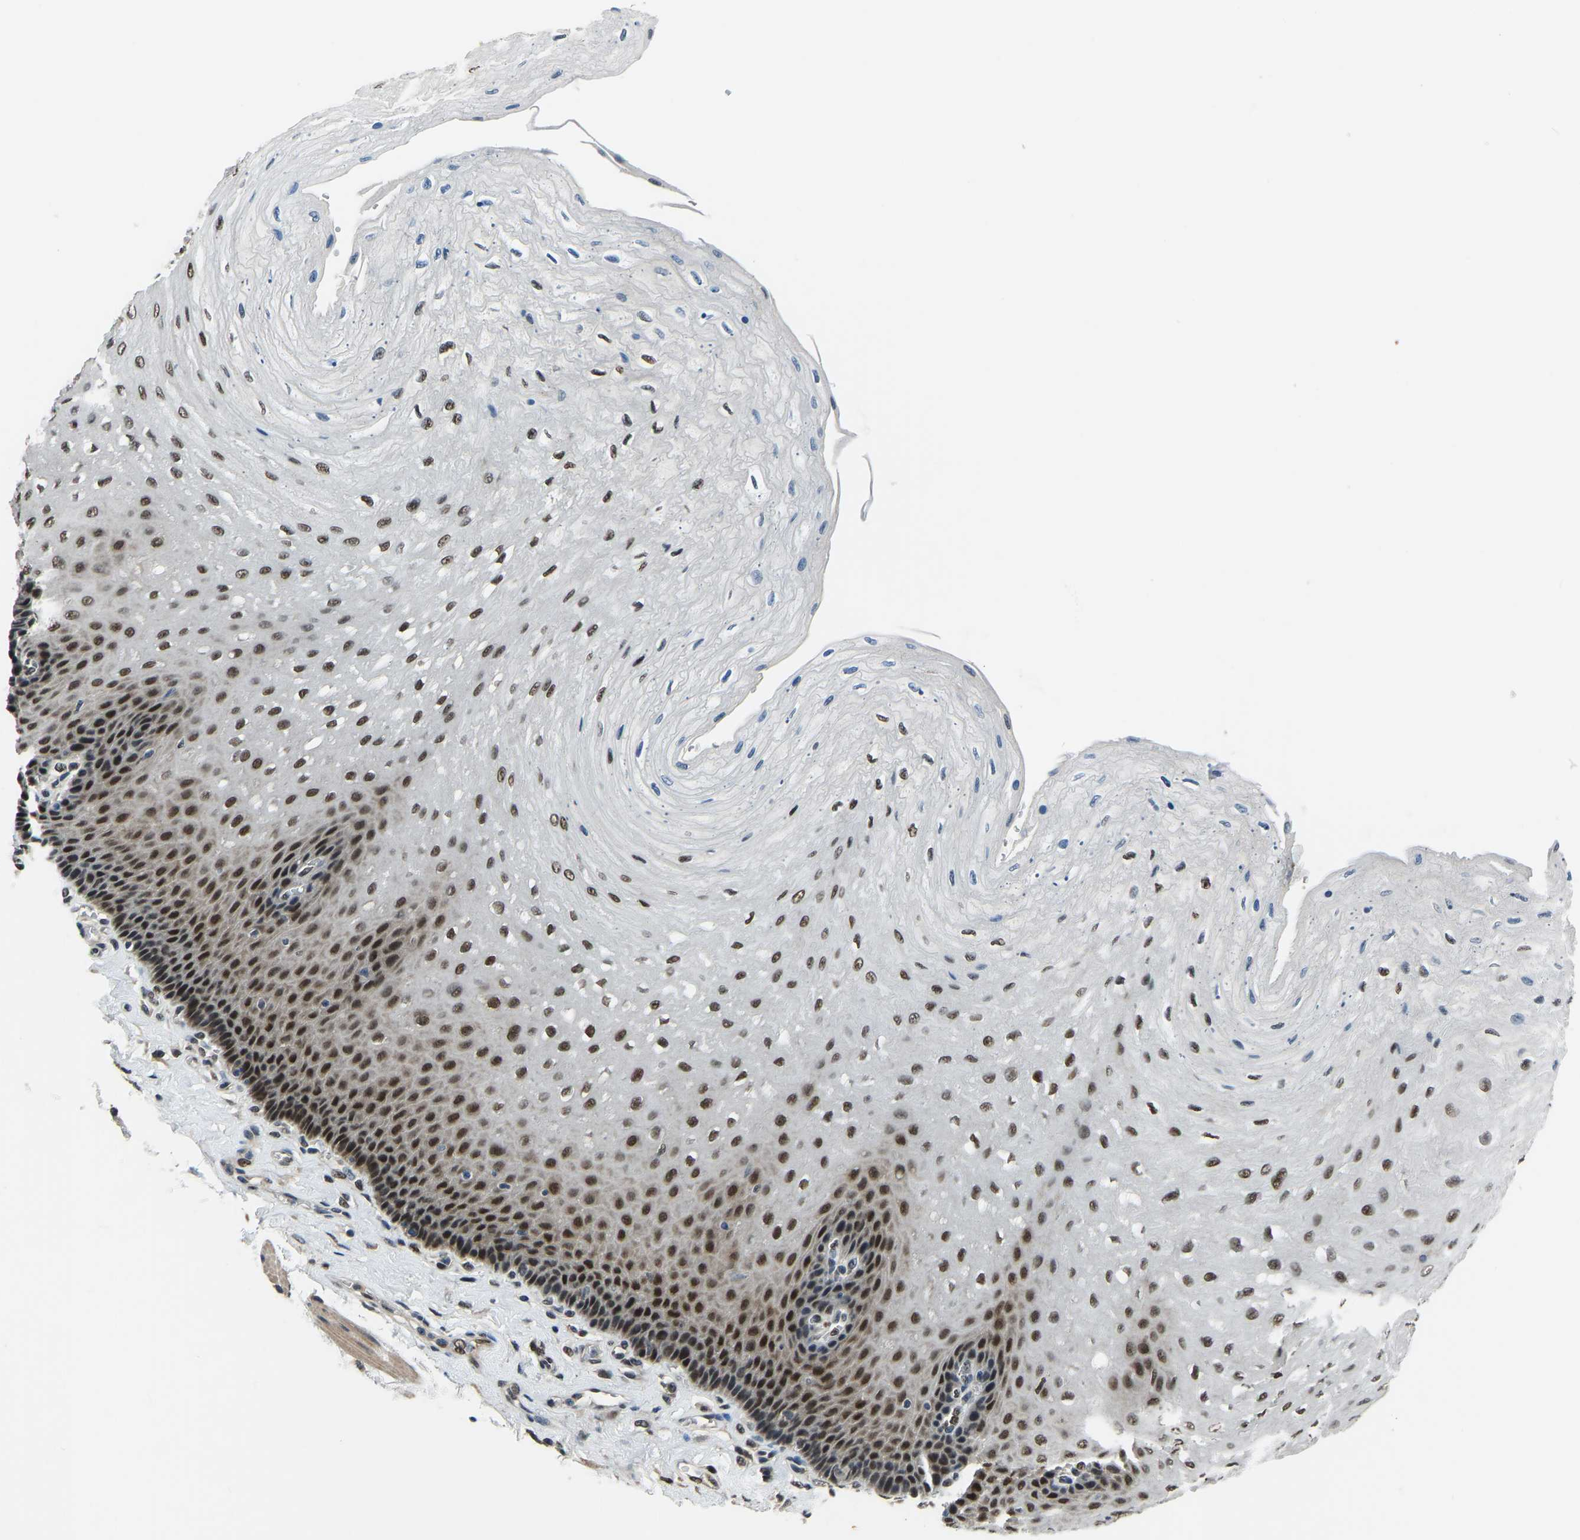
{"staining": {"intensity": "moderate", "quantity": ">75%", "location": "nuclear"}, "tissue": "esophagus", "cell_type": "Squamous epithelial cells", "image_type": "normal", "snomed": [{"axis": "morphology", "description": "Normal tissue, NOS"}, {"axis": "topography", "description": "Esophagus"}], "caption": "Squamous epithelial cells demonstrate medium levels of moderate nuclear expression in approximately >75% of cells in unremarkable human esophagus. Immunohistochemistry (ihc) stains the protein in brown and the nuclei are stained blue.", "gene": "FOS", "patient": {"sex": "female", "age": 72}}